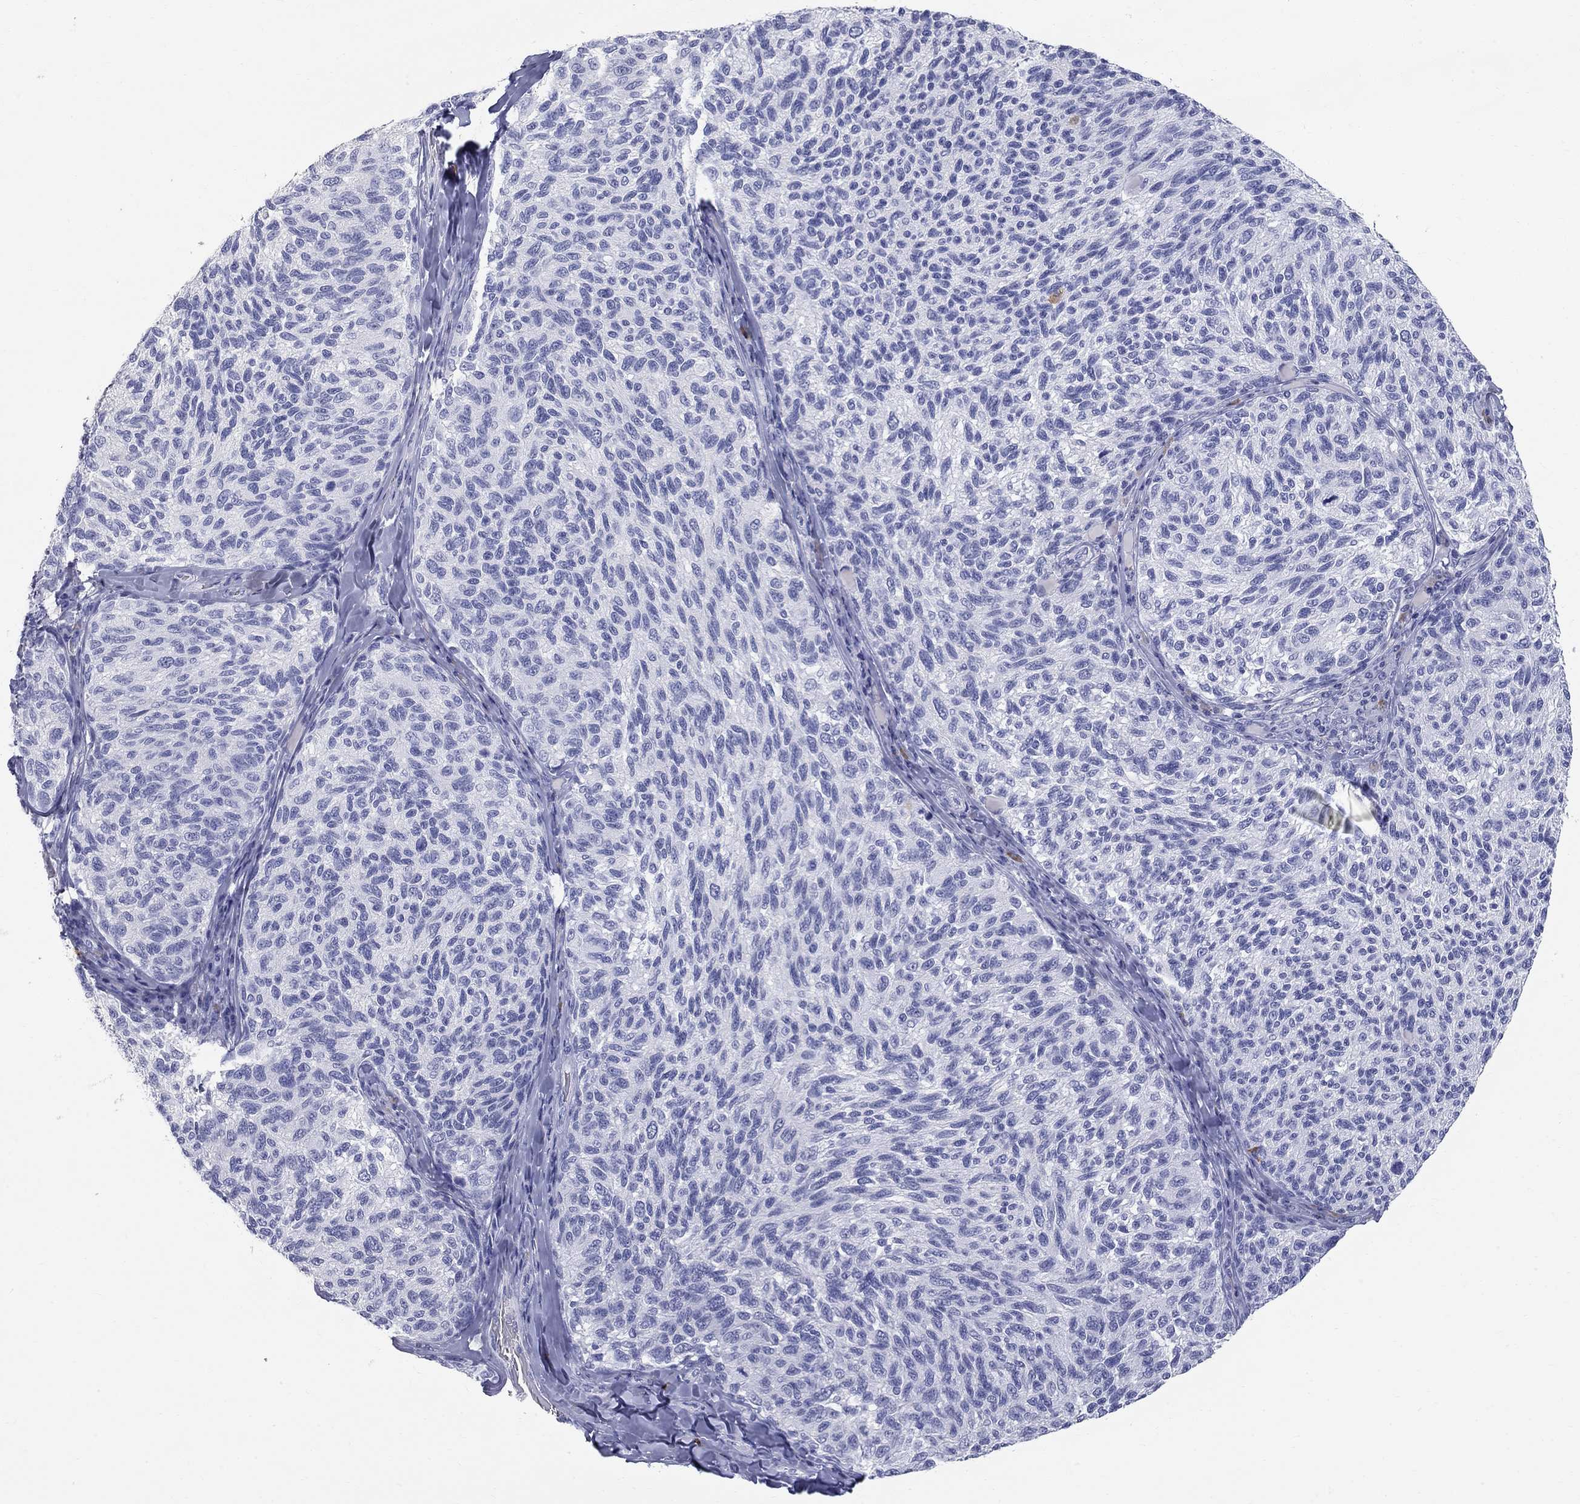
{"staining": {"intensity": "negative", "quantity": "none", "location": "none"}, "tissue": "melanoma", "cell_type": "Tumor cells", "image_type": "cancer", "snomed": [{"axis": "morphology", "description": "Malignant melanoma, NOS"}, {"axis": "topography", "description": "Skin"}], "caption": "Malignant melanoma stained for a protein using immunohistochemistry reveals no staining tumor cells.", "gene": "PHOX2B", "patient": {"sex": "female", "age": 73}}